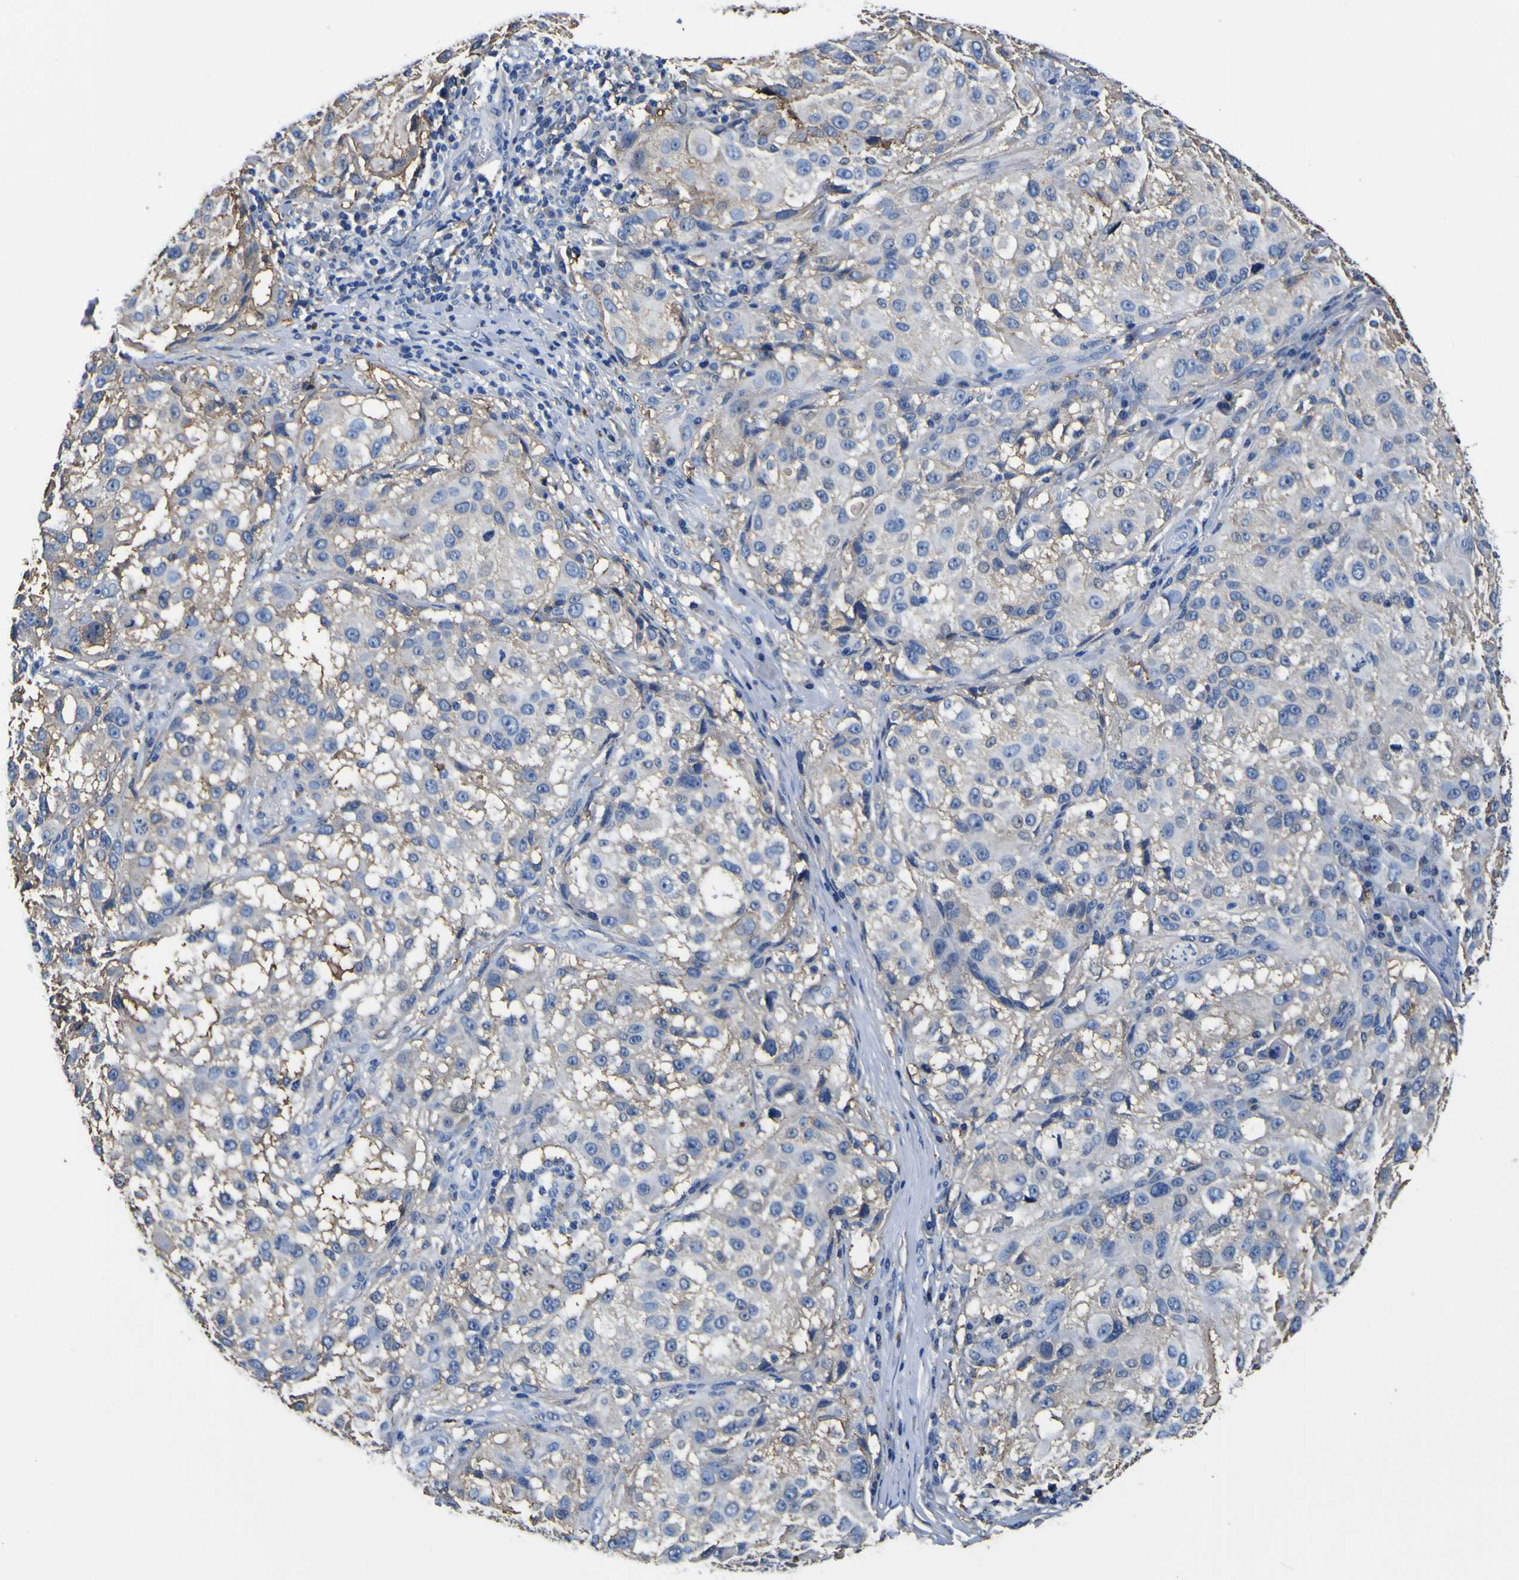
{"staining": {"intensity": "negative", "quantity": "none", "location": "none"}, "tissue": "melanoma", "cell_type": "Tumor cells", "image_type": "cancer", "snomed": [{"axis": "morphology", "description": "Necrosis, NOS"}, {"axis": "morphology", "description": "Malignant melanoma, NOS"}, {"axis": "topography", "description": "Skin"}], "caption": "Micrograph shows no protein expression in tumor cells of melanoma tissue.", "gene": "PXDN", "patient": {"sex": "female", "age": 87}}